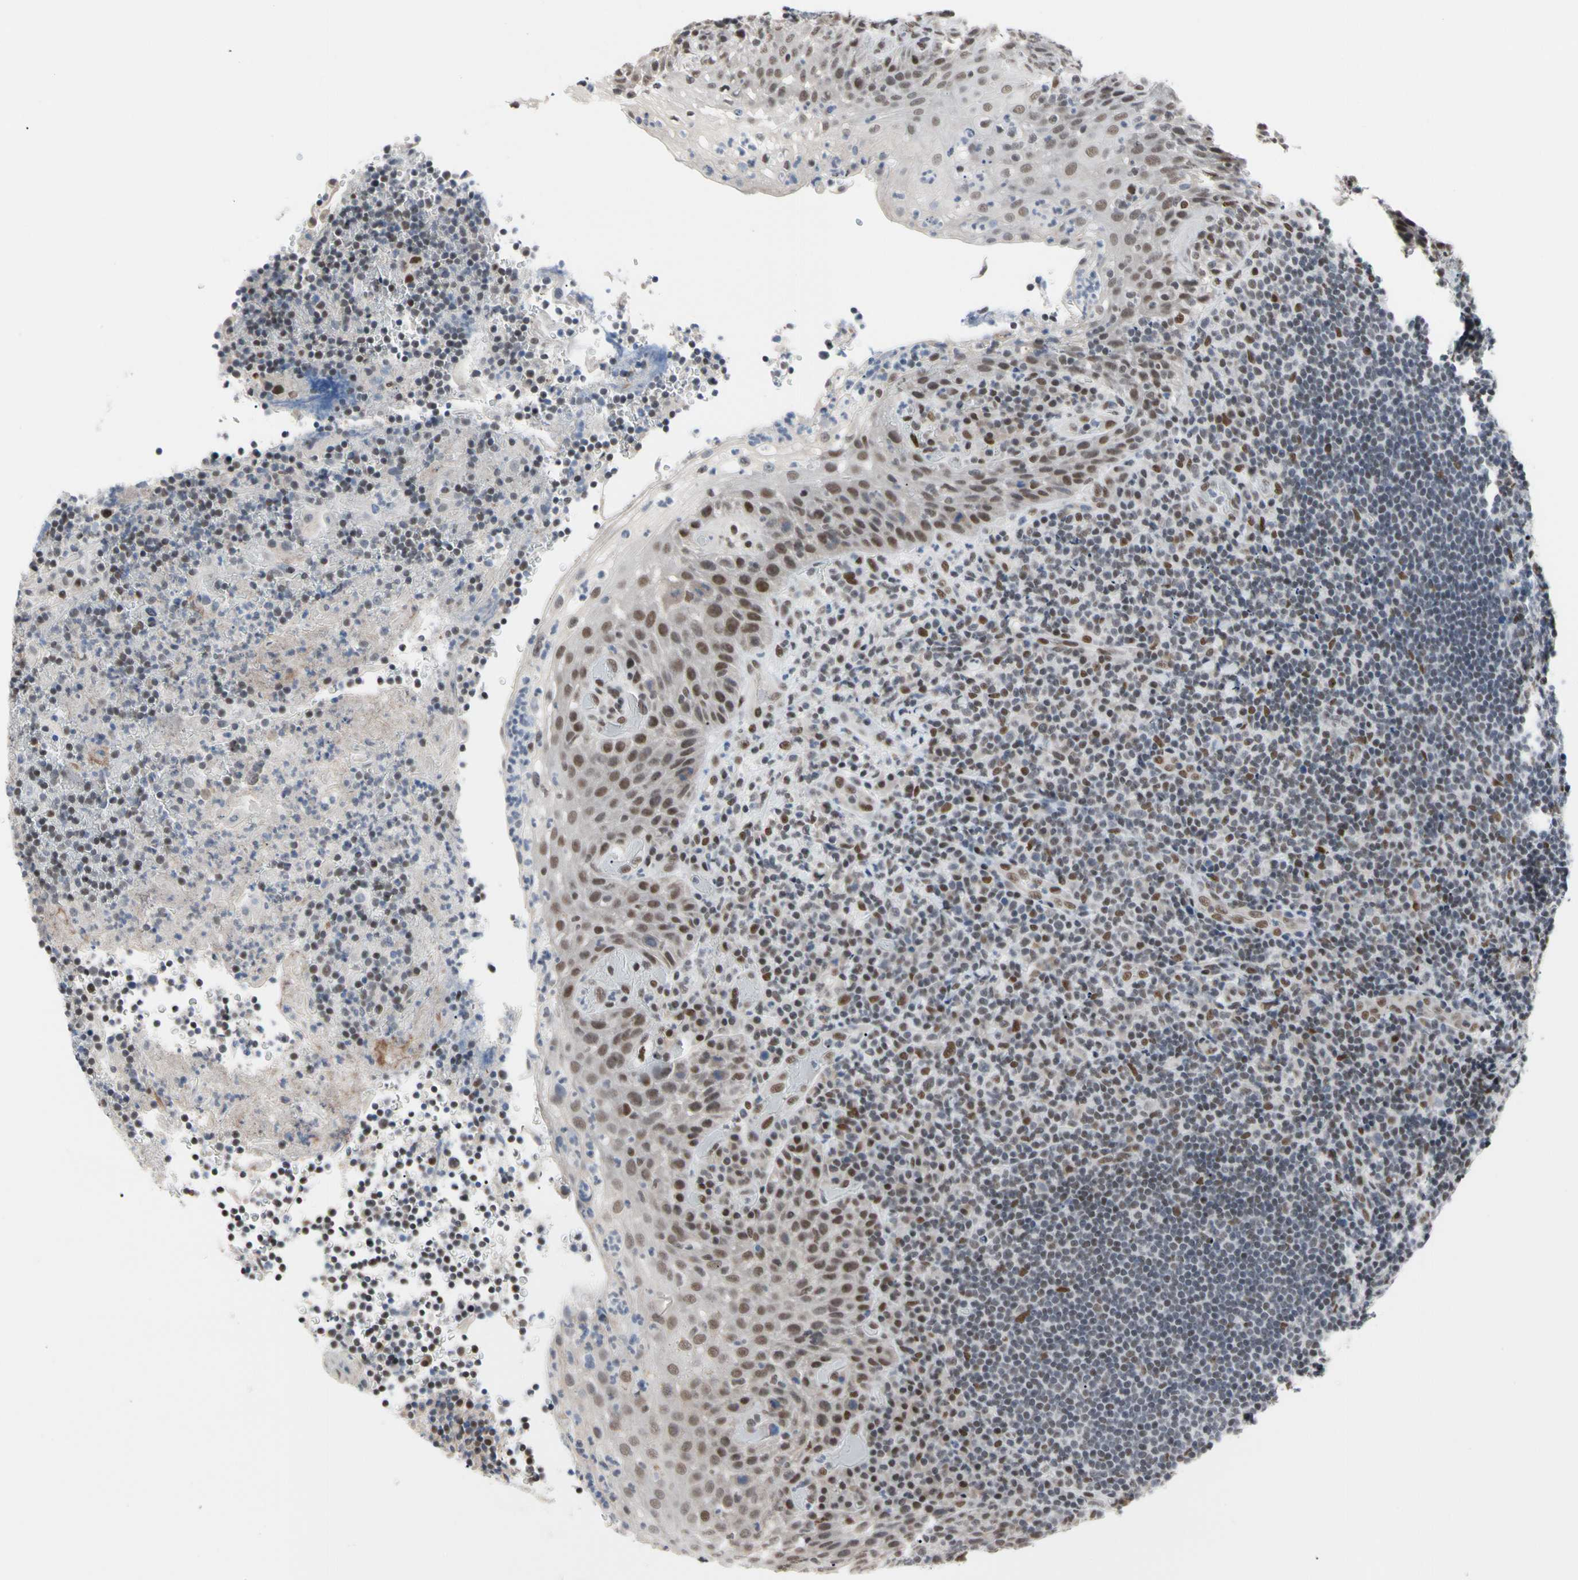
{"staining": {"intensity": "moderate", "quantity": "<25%", "location": "nuclear"}, "tissue": "lymphoma", "cell_type": "Tumor cells", "image_type": "cancer", "snomed": [{"axis": "morphology", "description": "Malignant lymphoma, non-Hodgkin's type, High grade"}, {"axis": "topography", "description": "Tonsil"}], "caption": "Protein expression by immunohistochemistry displays moderate nuclear expression in about <25% of tumor cells in malignant lymphoma, non-Hodgkin's type (high-grade).", "gene": "FAM98B", "patient": {"sex": "female", "age": 36}}